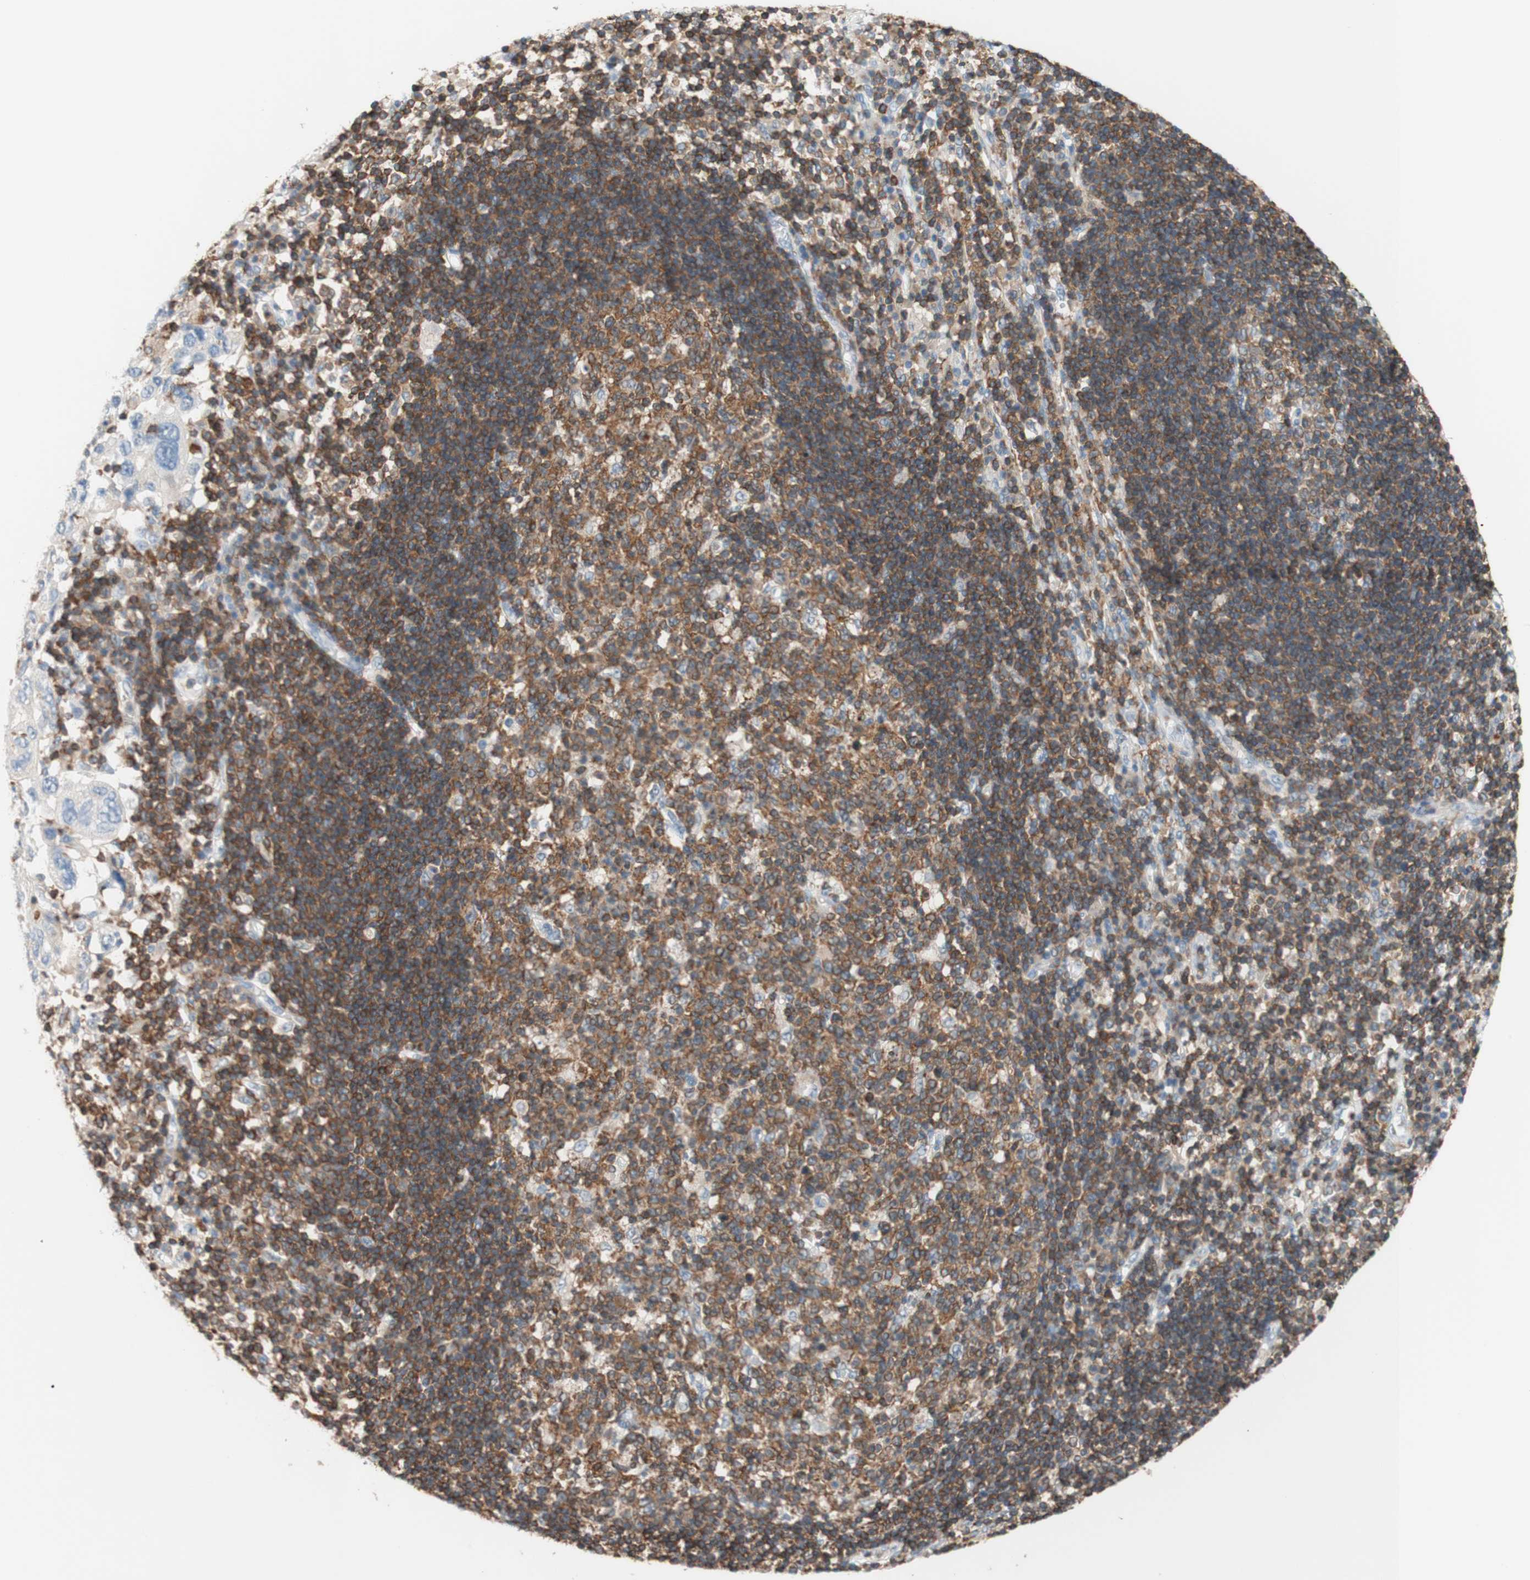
{"staining": {"intensity": "negative", "quantity": "none", "location": "none"}, "tissue": "soft tissue", "cell_type": "Fibroblasts", "image_type": "normal", "snomed": [{"axis": "morphology", "description": "Normal tissue, NOS"}, {"axis": "morphology", "description": "Adenocarcinoma, NOS"}, {"axis": "topography", "description": "Esophagus"}], "caption": "High magnification brightfield microscopy of normal soft tissue stained with DAB (brown) and counterstained with hematoxylin (blue): fibroblasts show no significant expression.", "gene": "SPINK6", "patient": {"sex": "male", "age": 62}}